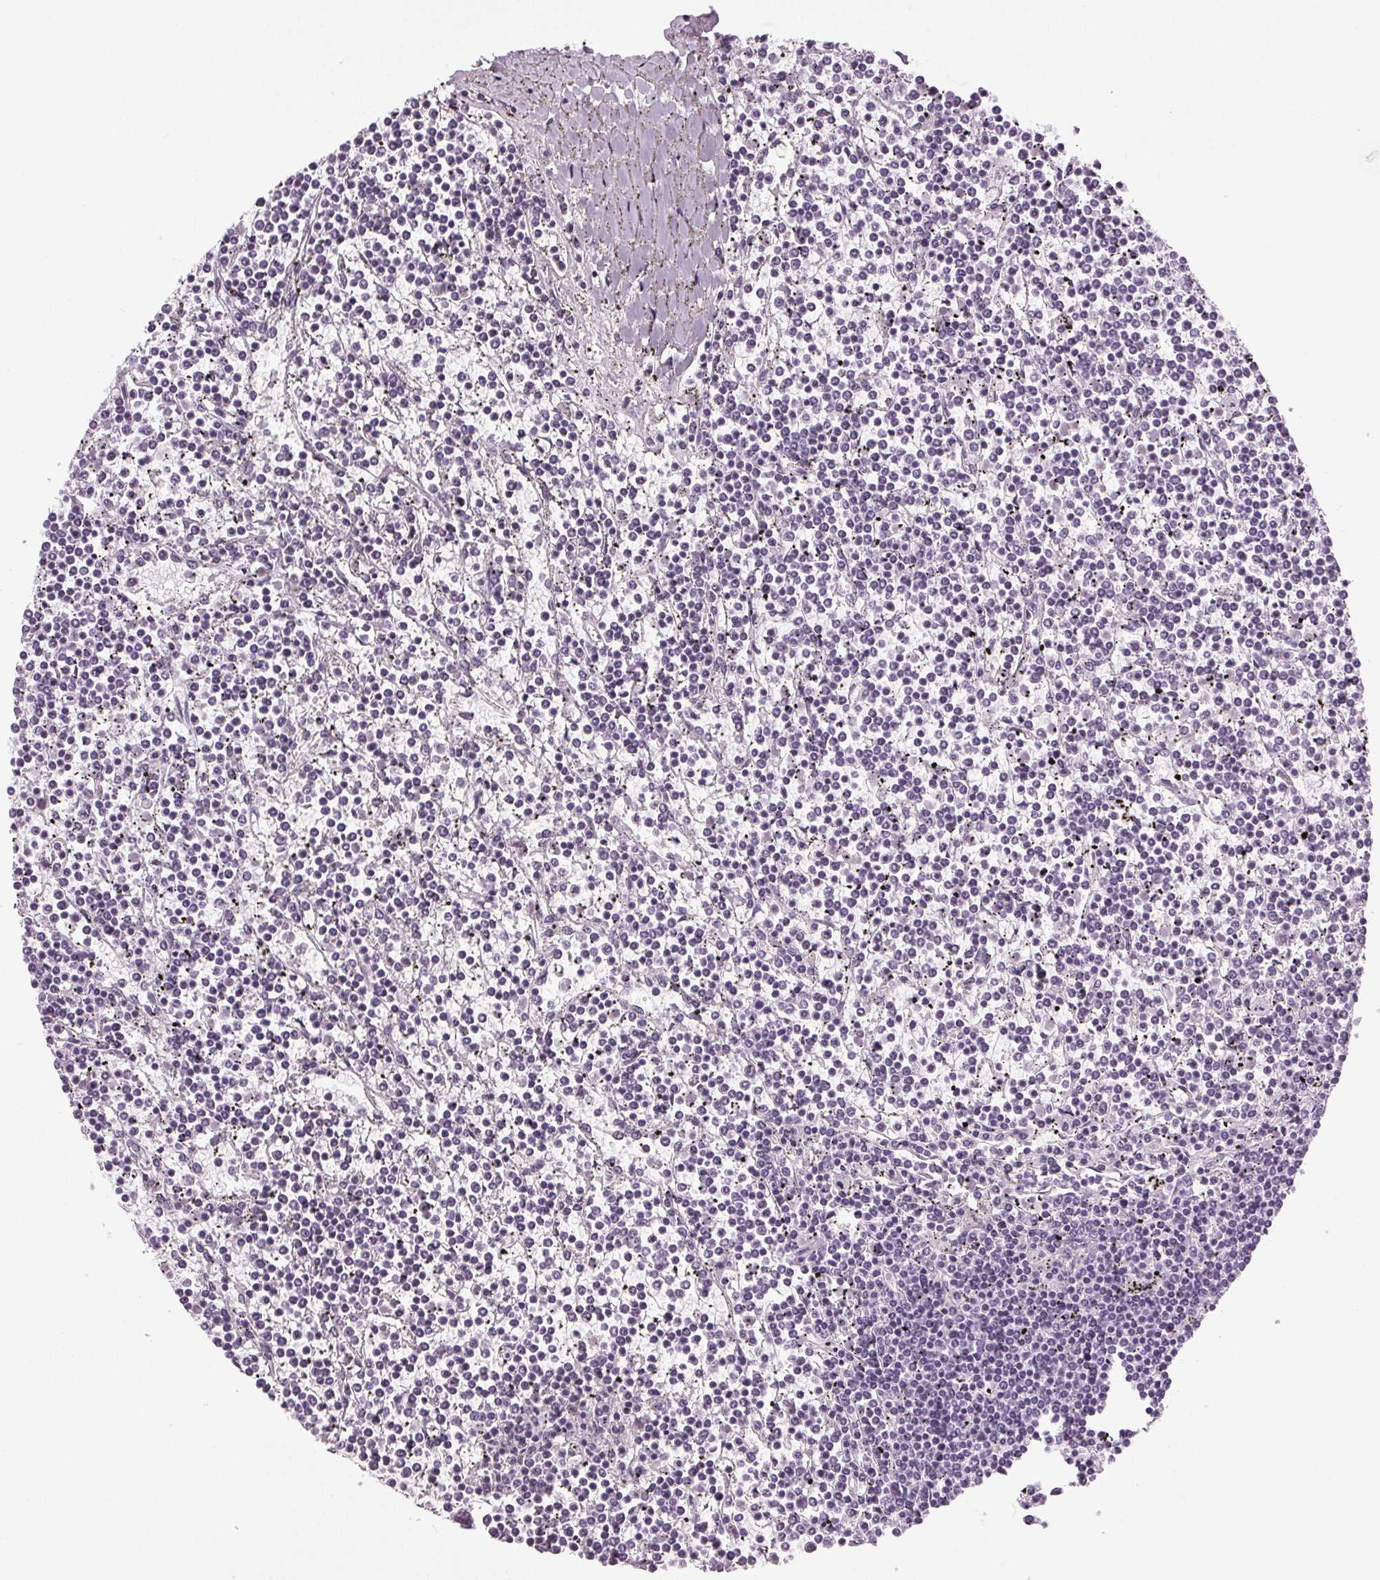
{"staining": {"intensity": "negative", "quantity": "none", "location": "none"}, "tissue": "lymphoma", "cell_type": "Tumor cells", "image_type": "cancer", "snomed": [{"axis": "morphology", "description": "Malignant lymphoma, non-Hodgkin's type, Low grade"}, {"axis": "topography", "description": "Spleen"}], "caption": "DAB immunohistochemical staining of malignant lymphoma, non-Hodgkin's type (low-grade) exhibits no significant staining in tumor cells.", "gene": "DNAH12", "patient": {"sex": "female", "age": 19}}